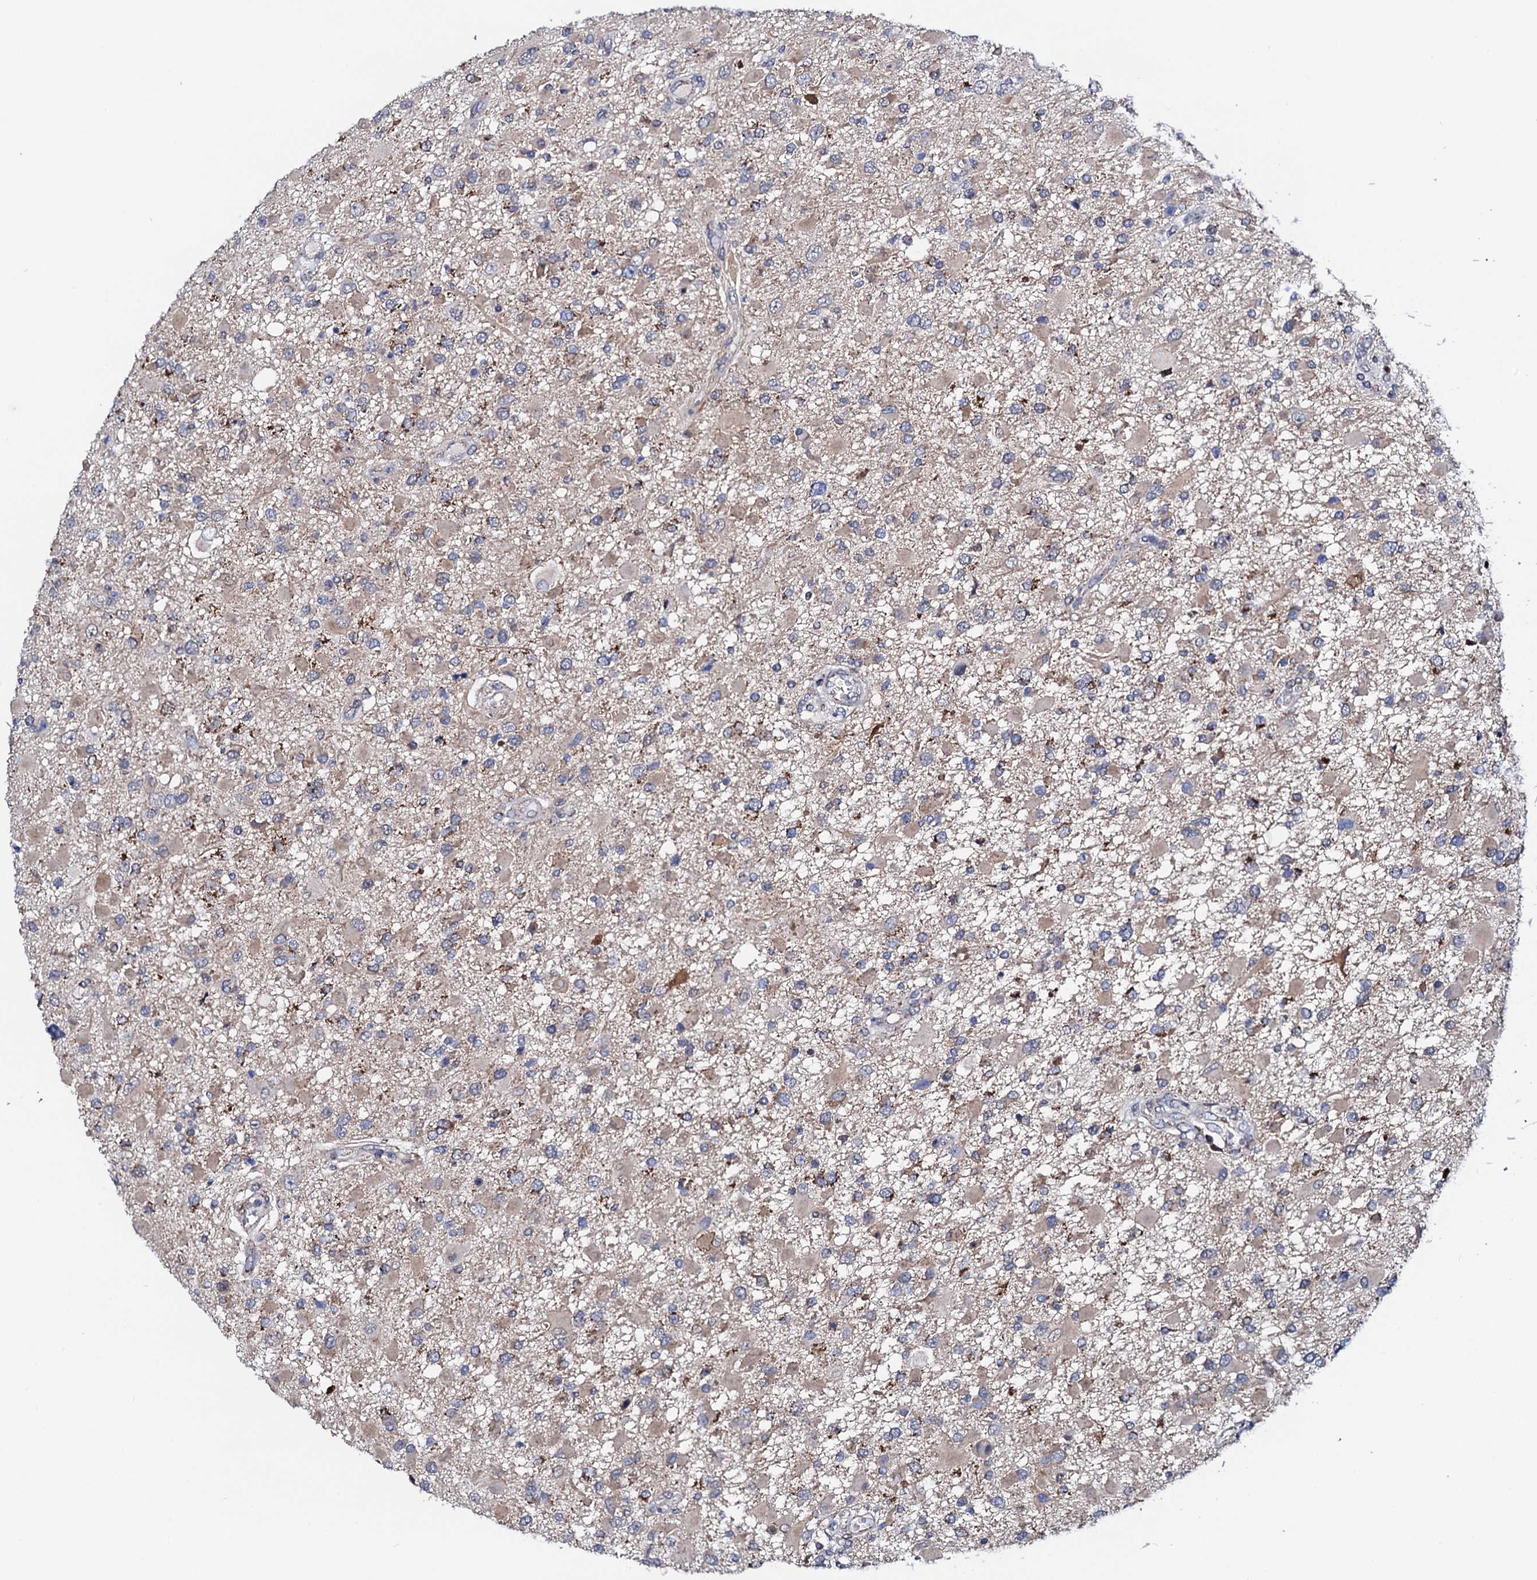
{"staining": {"intensity": "negative", "quantity": "none", "location": "none"}, "tissue": "glioma", "cell_type": "Tumor cells", "image_type": "cancer", "snomed": [{"axis": "morphology", "description": "Glioma, malignant, High grade"}, {"axis": "topography", "description": "Brain"}], "caption": "Image shows no significant protein staining in tumor cells of high-grade glioma (malignant).", "gene": "PTCD3", "patient": {"sex": "male", "age": 53}}